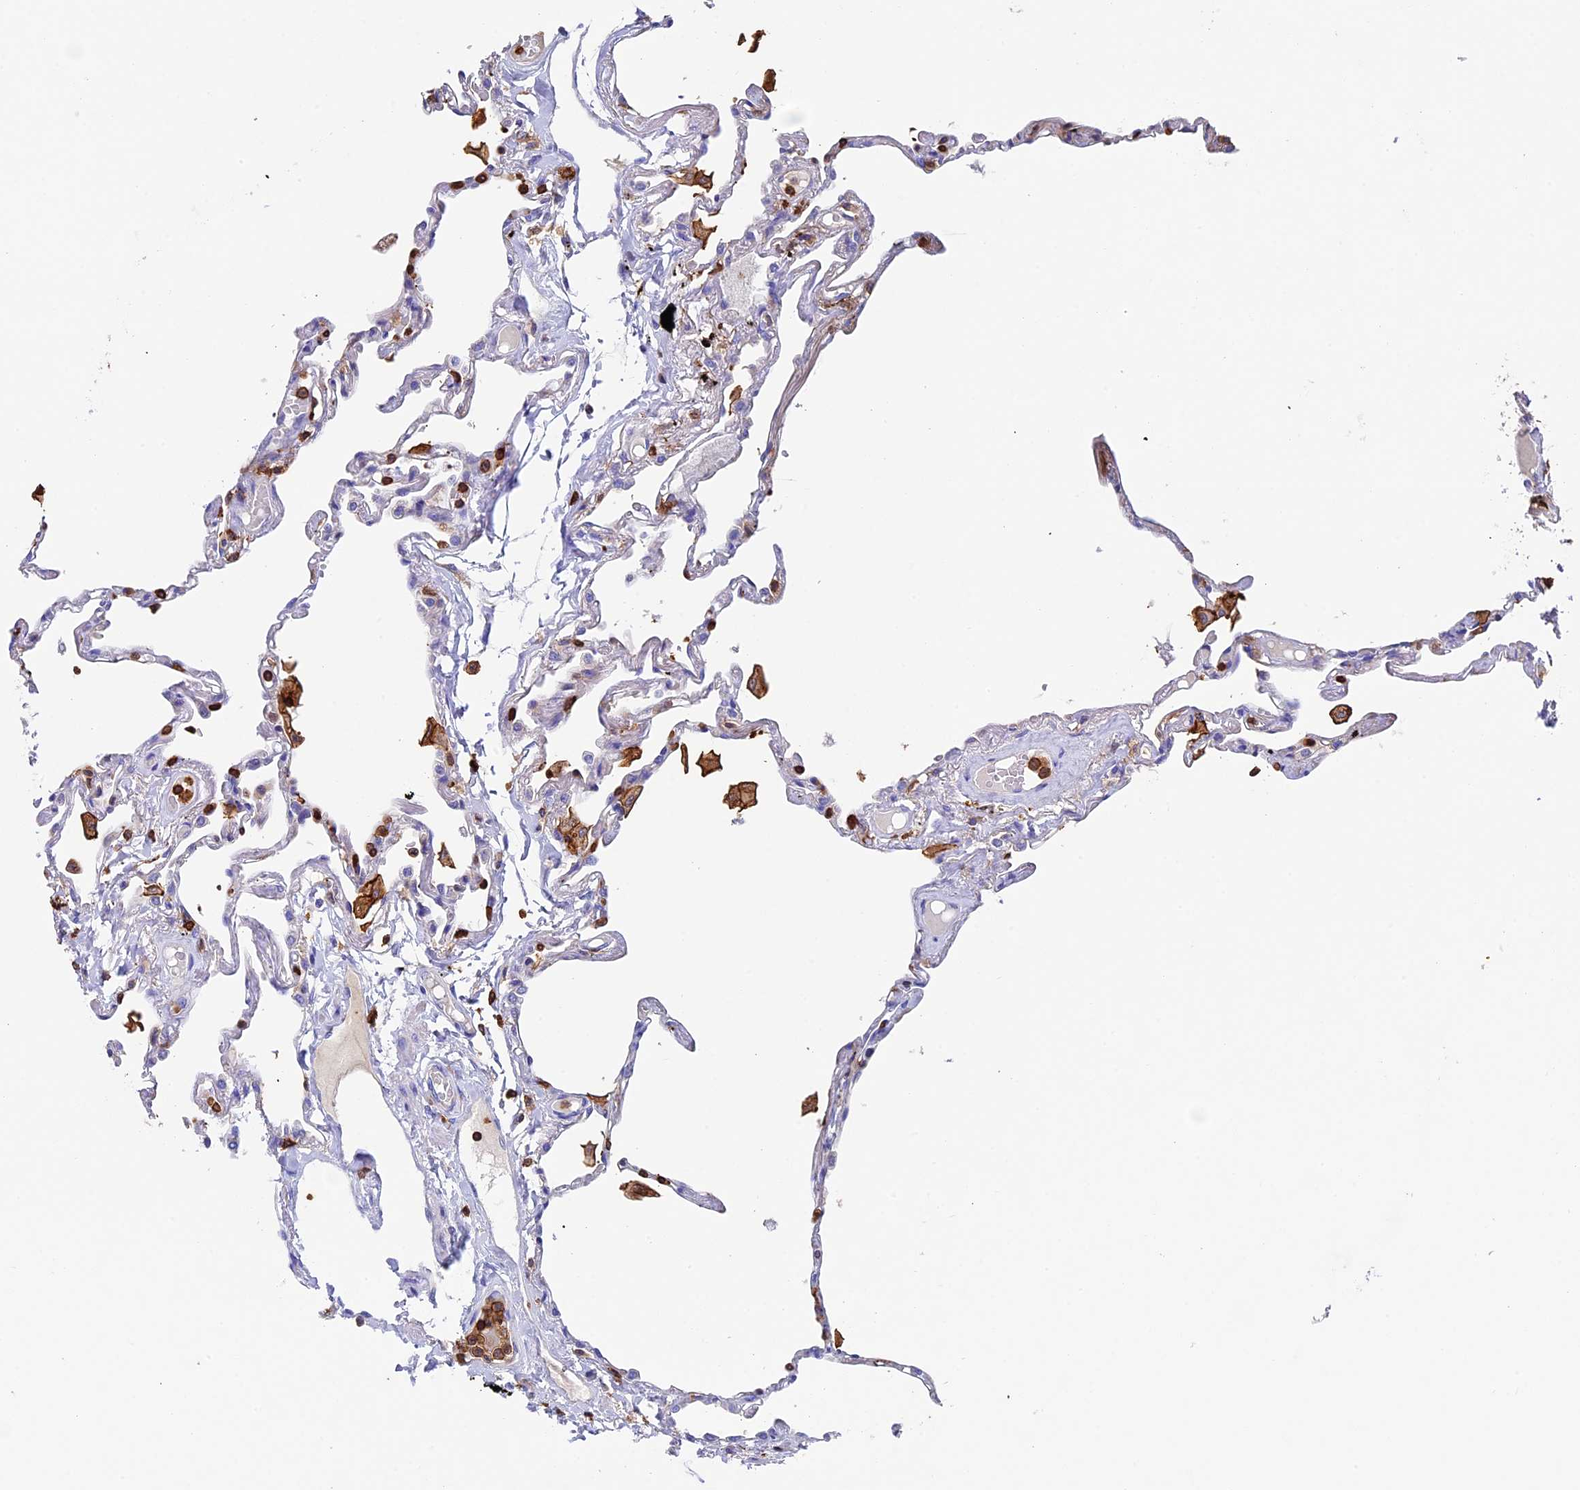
{"staining": {"intensity": "strong", "quantity": "<25%", "location": "cytoplasmic/membranous,nuclear"}, "tissue": "lung", "cell_type": "Alveolar cells", "image_type": "normal", "snomed": [{"axis": "morphology", "description": "Normal tissue, NOS"}, {"axis": "topography", "description": "Lung"}], "caption": "Lung stained with DAB immunohistochemistry (IHC) shows medium levels of strong cytoplasmic/membranous,nuclear expression in approximately <25% of alveolar cells.", "gene": "ADAT1", "patient": {"sex": "female", "age": 67}}